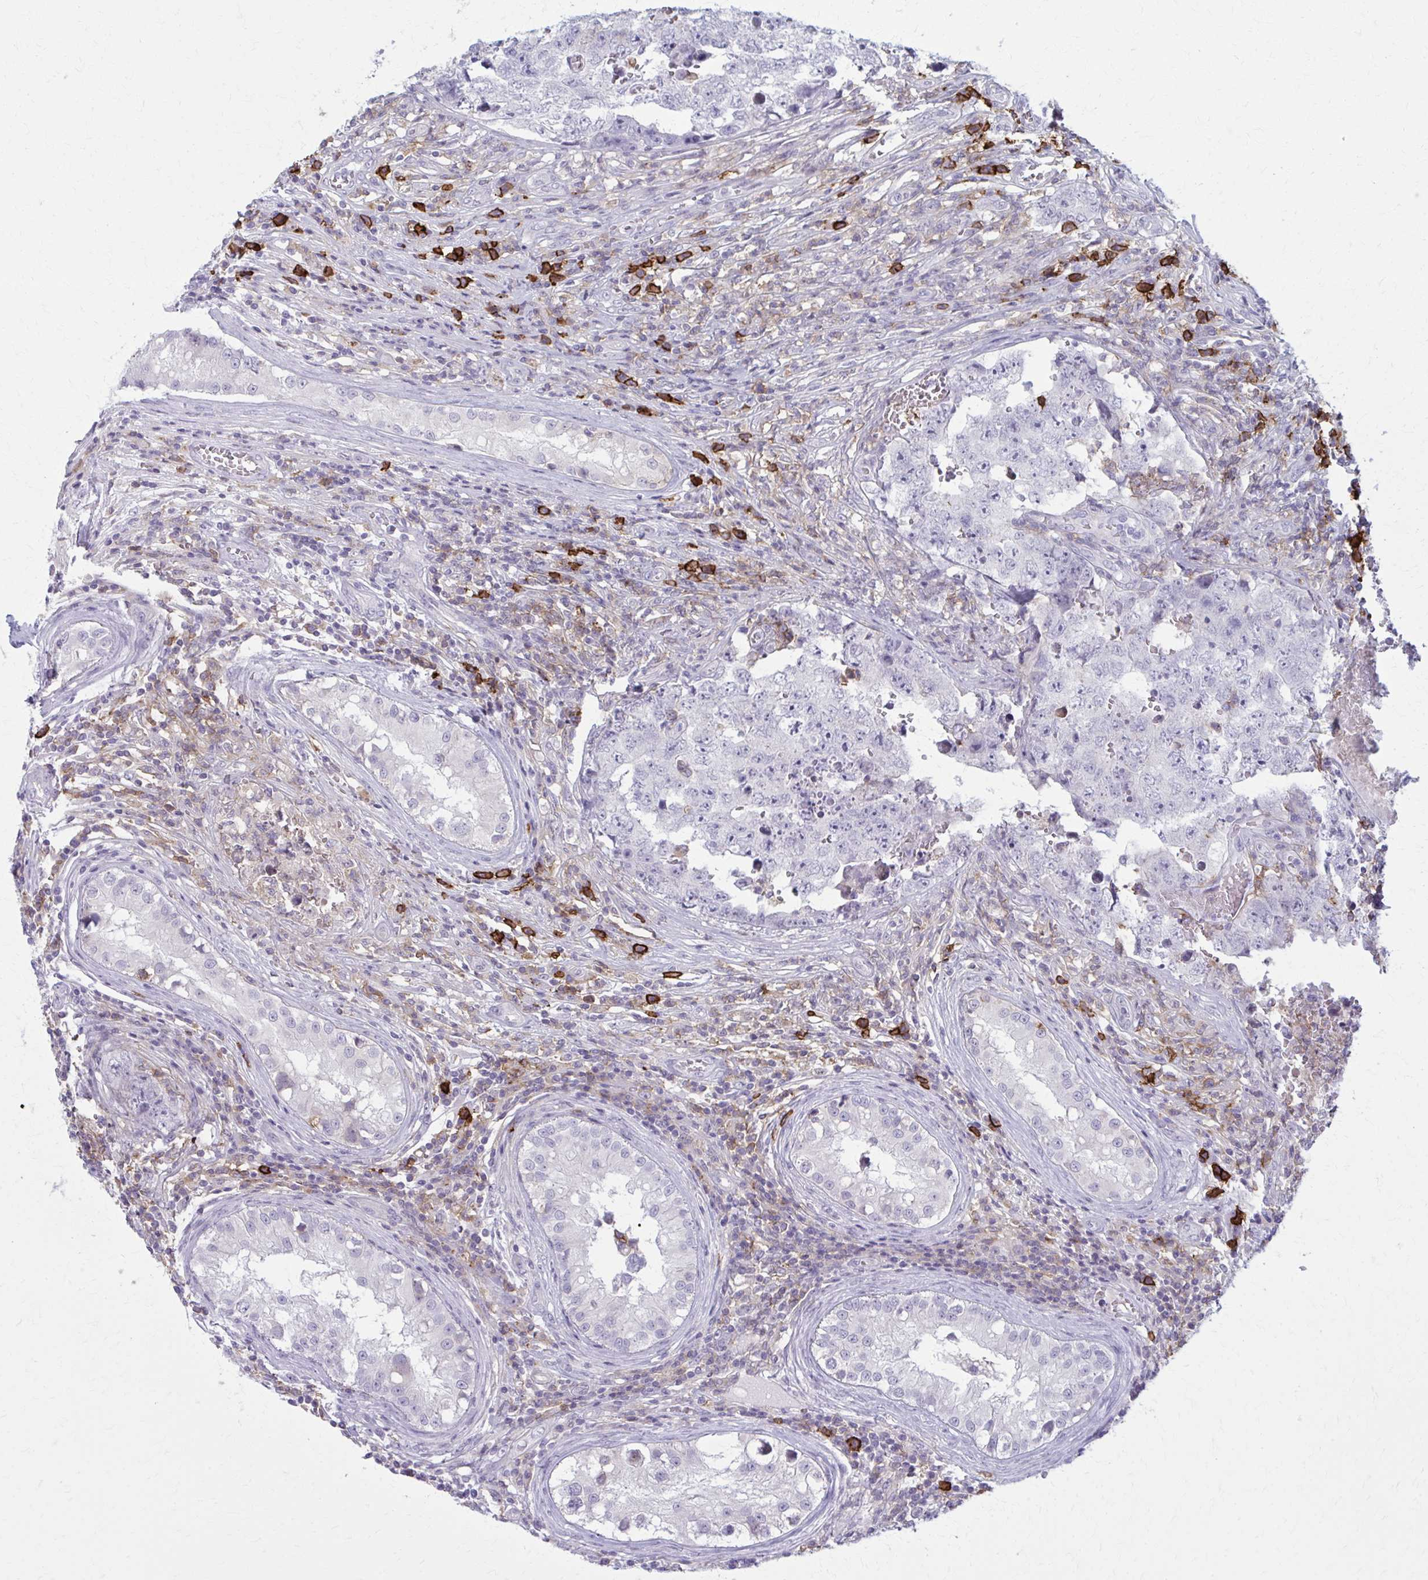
{"staining": {"intensity": "negative", "quantity": "none", "location": "none"}, "tissue": "testis cancer", "cell_type": "Tumor cells", "image_type": "cancer", "snomed": [{"axis": "morphology", "description": "Carcinoma, Embryonal, NOS"}, {"axis": "topography", "description": "Testis"}], "caption": "A high-resolution image shows immunohistochemistry (IHC) staining of testis embryonal carcinoma, which demonstrates no significant staining in tumor cells.", "gene": "CD38", "patient": {"sex": "male", "age": 25}}